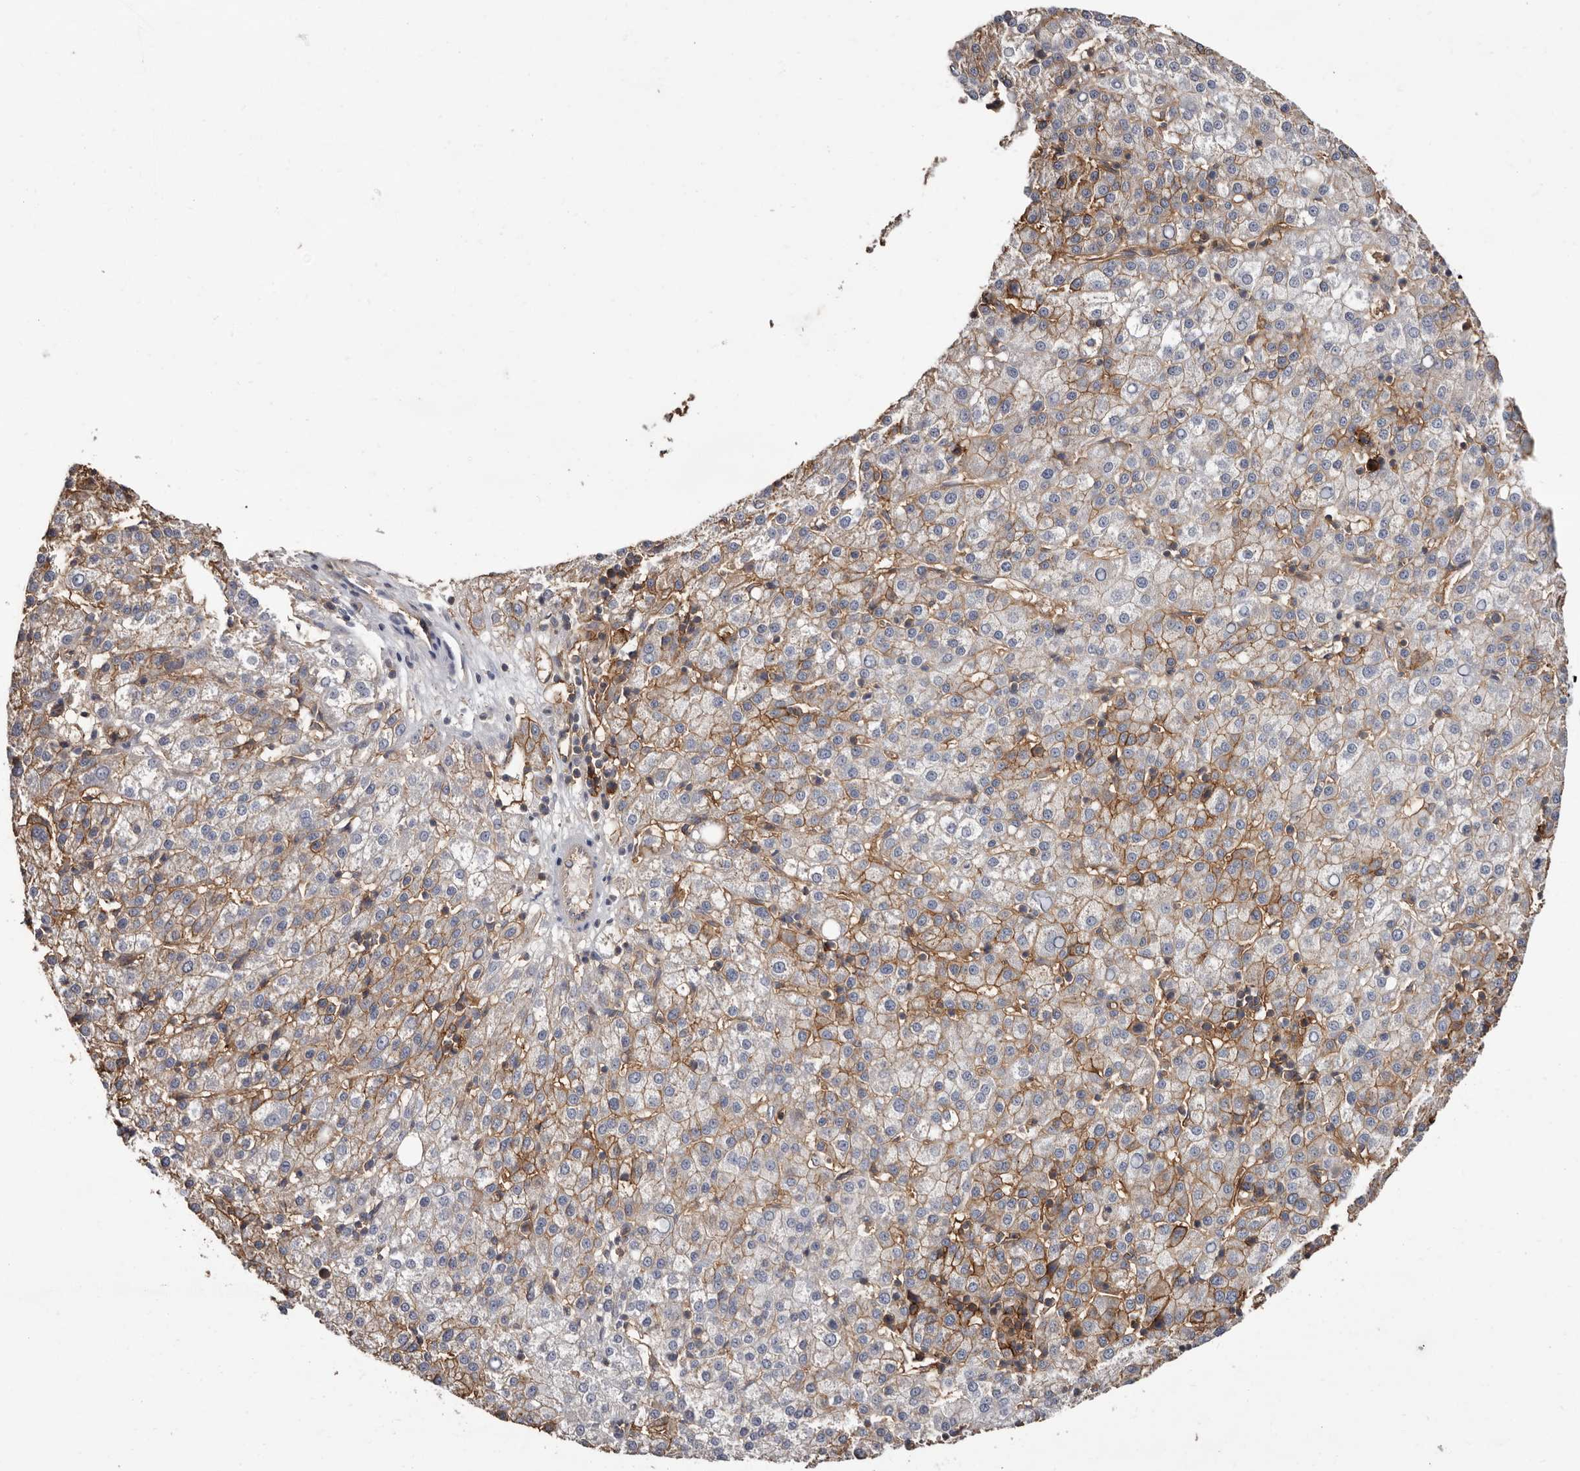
{"staining": {"intensity": "moderate", "quantity": "25%-75%", "location": "cytoplasmic/membranous"}, "tissue": "liver cancer", "cell_type": "Tumor cells", "image_type": "cancer", "snomed": [{"axis": "morphology", "description": "Carcinoma, Hepatocellular, NOS"}, {"axis": "topography", "description": "Liver"}], "caption": "This photomicrograph exhibits IHC staining of human liver cancer (hepatocellular carcinoma), with medium moderate cytoplasmic/membranous expression in about 25%-75% of tumor cells.", "gene": "MMACHC", "patient": {"sex": "female", "age": 58}}